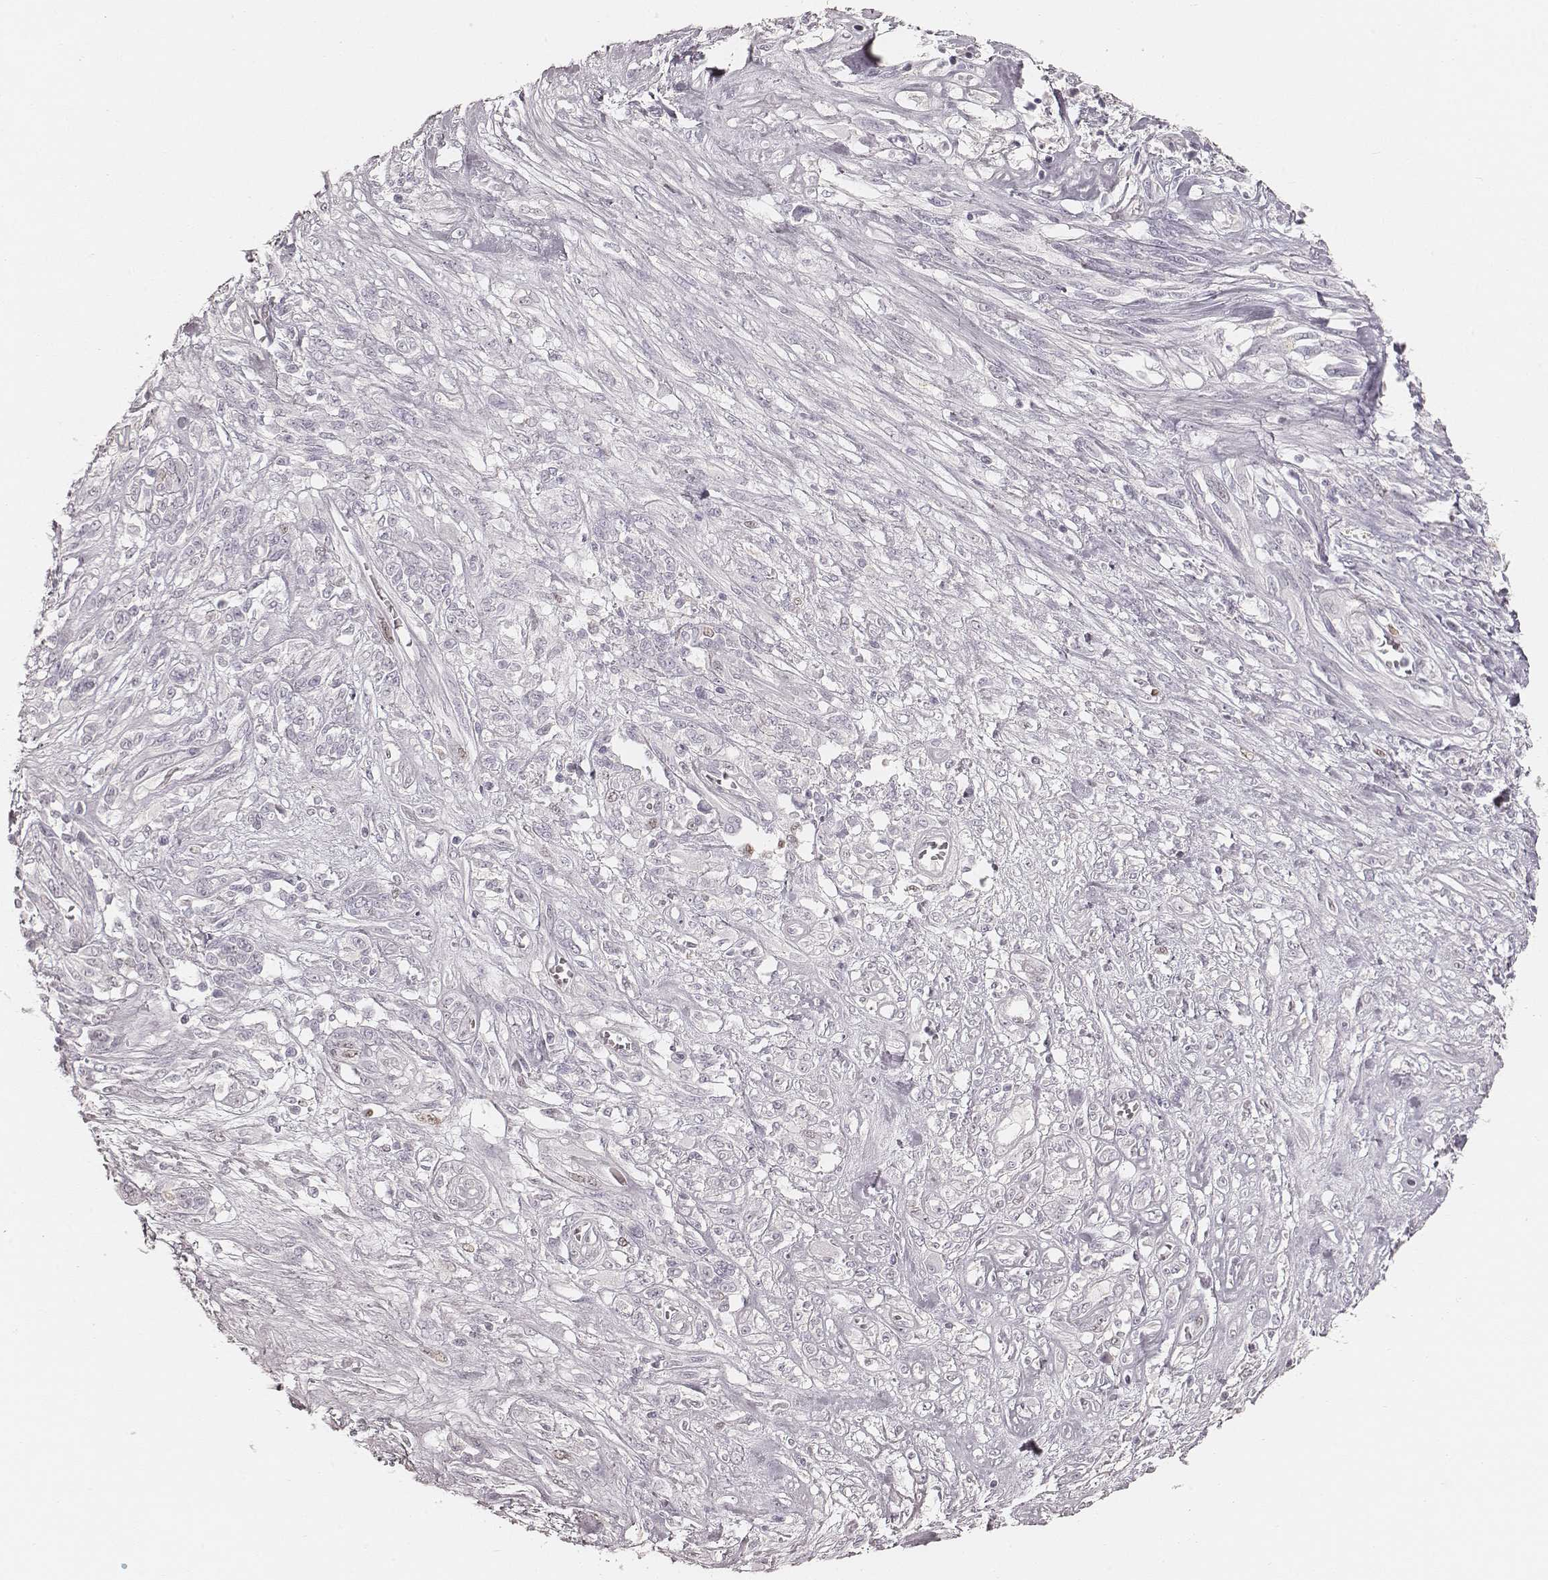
{"staining": {"intensity": "negative", "quantity": "none", "location": "none"}, "tissue": "melanoma", "cell_type": "Tumor cells", "image_type": "cancer", "snomed": [{"axis": "morphology", "description": "Malignant melanoma, NOS"}, {"axis": "topography", "description": "Skin"}], "caption": "DAB (3,3'-diaminobenzidine) immunohistochemical staining of human malignant melanoma exhibits no significant staining in tumor cells.", "gene": "TEX37", "patient": {"sex": "female", "age": 91}}